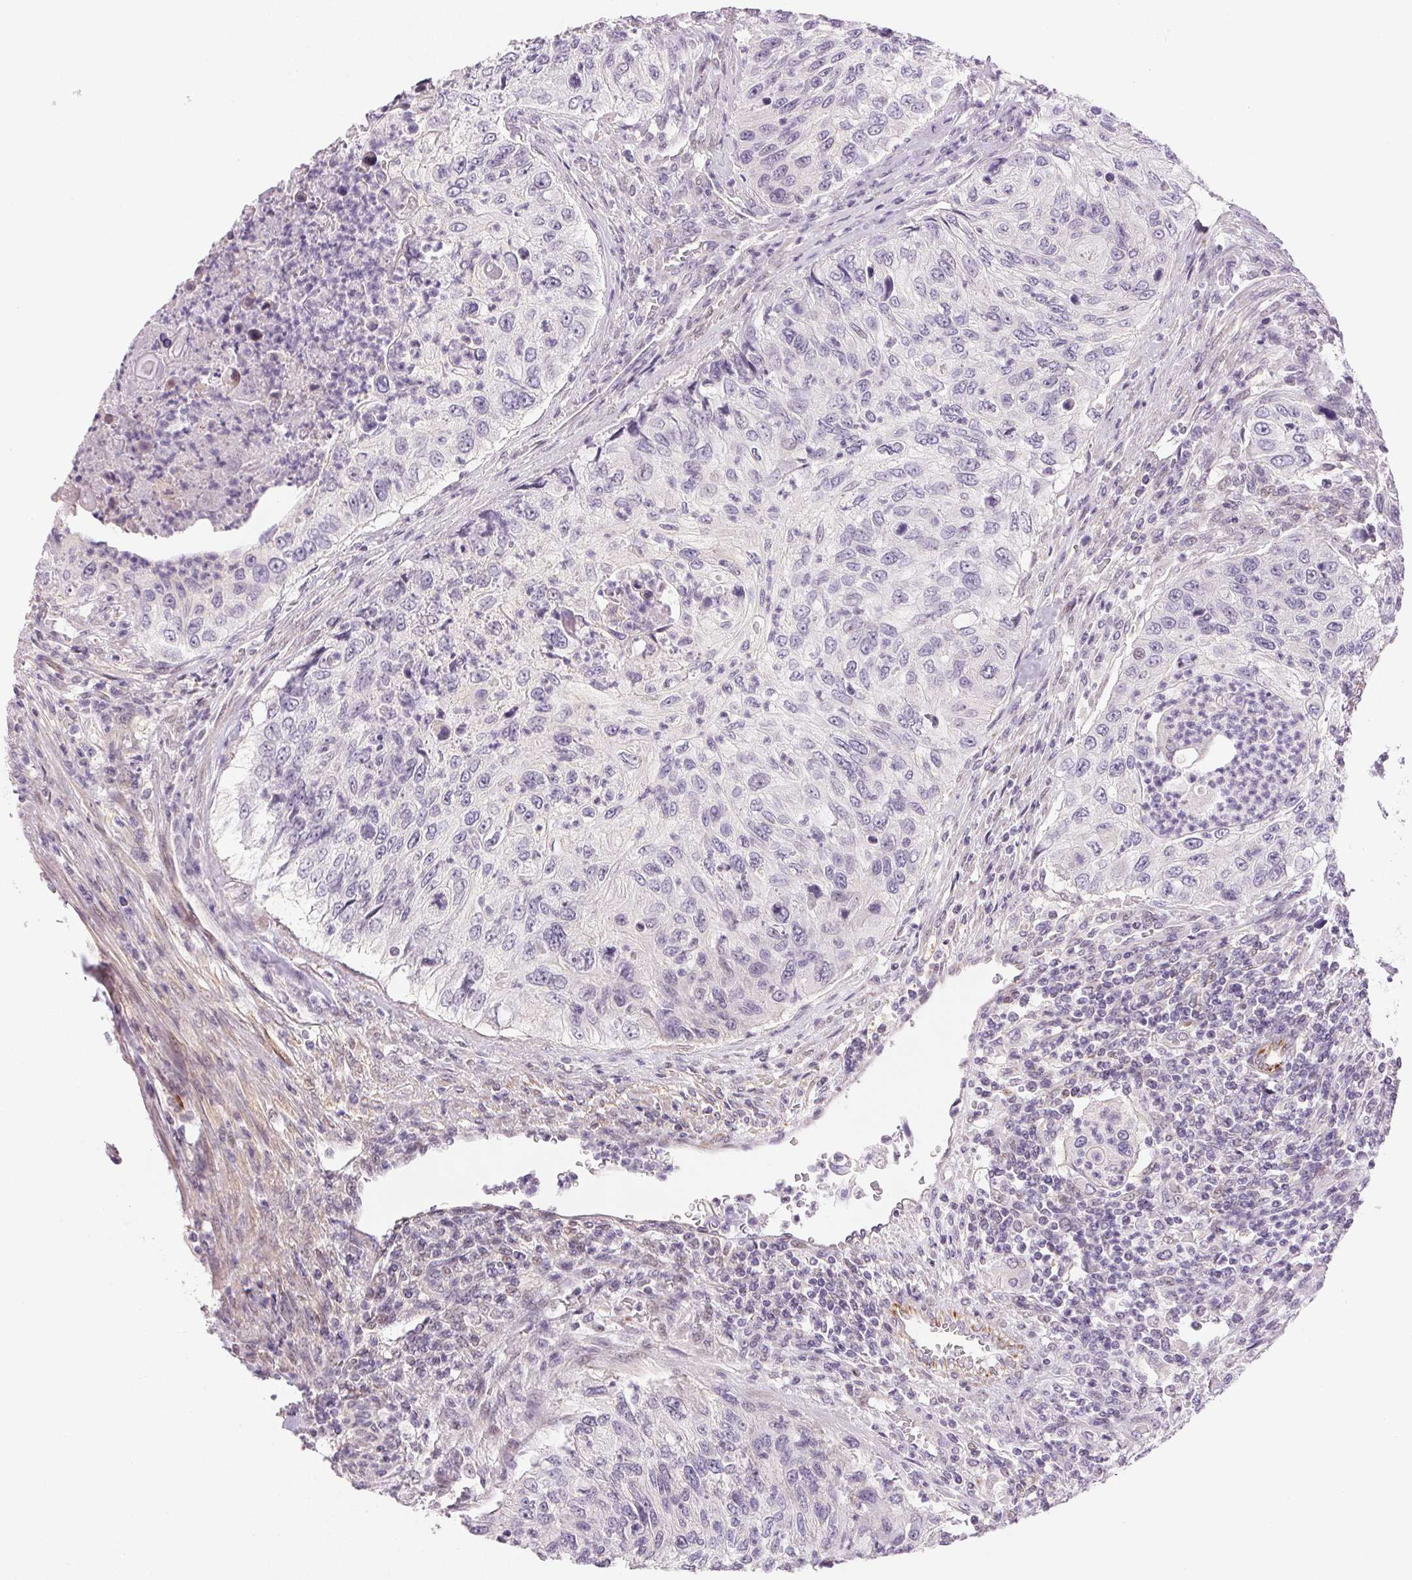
{"staining": {"intensity": "negative", "quantity": "none", "location": "none"}, "tissue": "urothelial cancer", "cell_type": "Tumor cells", "image_type": "cancer", "snomed": [{"axis": "morphology", "description": "Urothelial carcinoma, High grade"}, {"axis": "topography", "description": "Urinary bladder"}], "caption": "DAB immunohistochemical staining of human urothelial cancer exhibits no significant staining in tumor cells.", "gene": "GYG2", "patient": {"sex": "female", "age": 60}}